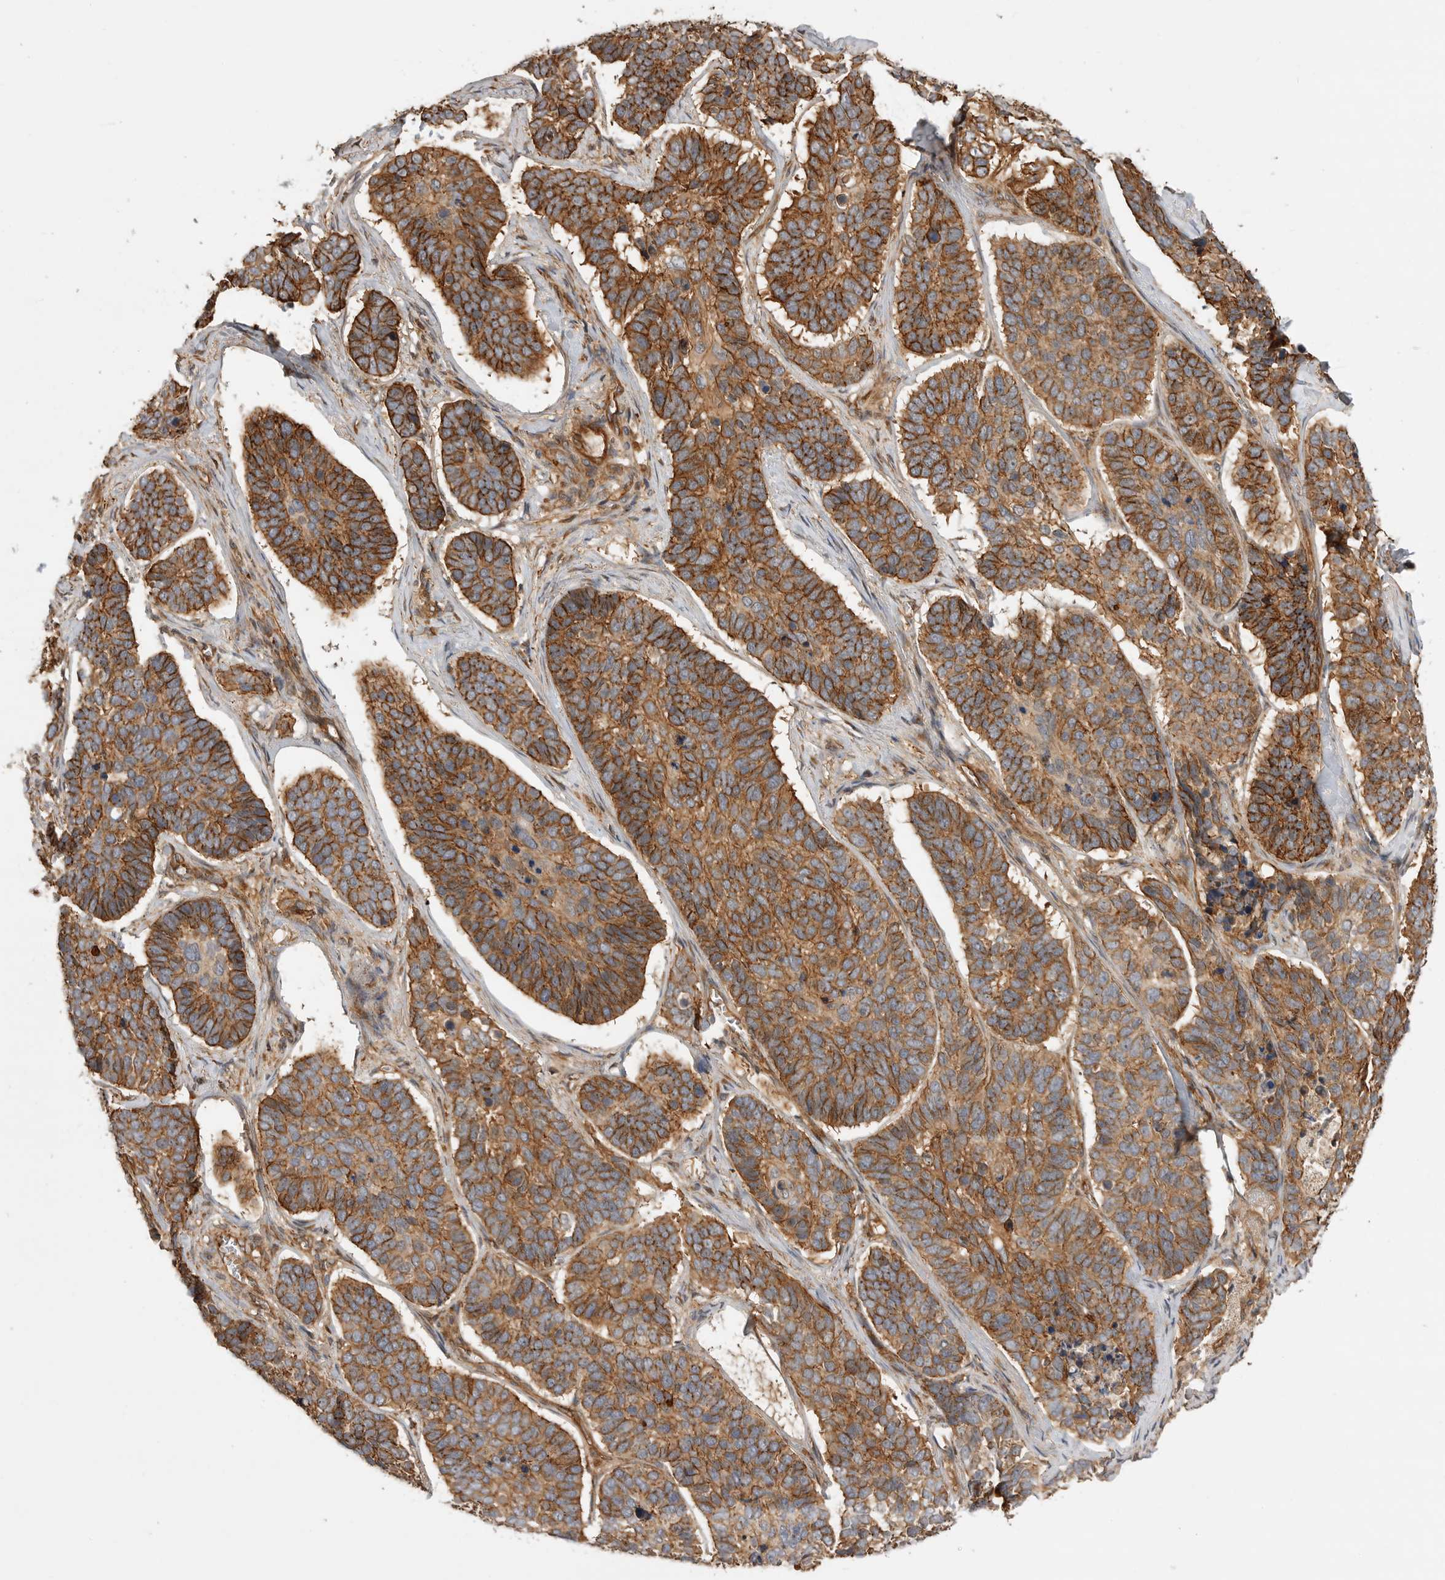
{"staining": {"intensity": "strong", "quantity": ">75%", "location": "cytoplasmic/membranous"}, "tissue": "skin cancer", "cell_type": "Tumor cells", "image_type": "cancer", "snomed": [{"axis": "morphology", "description": "Basal cell carcinoma"}, {"axis": "topography", "description": "Skin"}], "caption": "Skin cancer (basal cell carcinoma) stained with DAB IHC displays high levels of strong cytoplasmic/membranous positivity in approximately >75% of tumor cells.", "gene": "GPATCH2", "patient": {"sex": "male", "age": 62}}